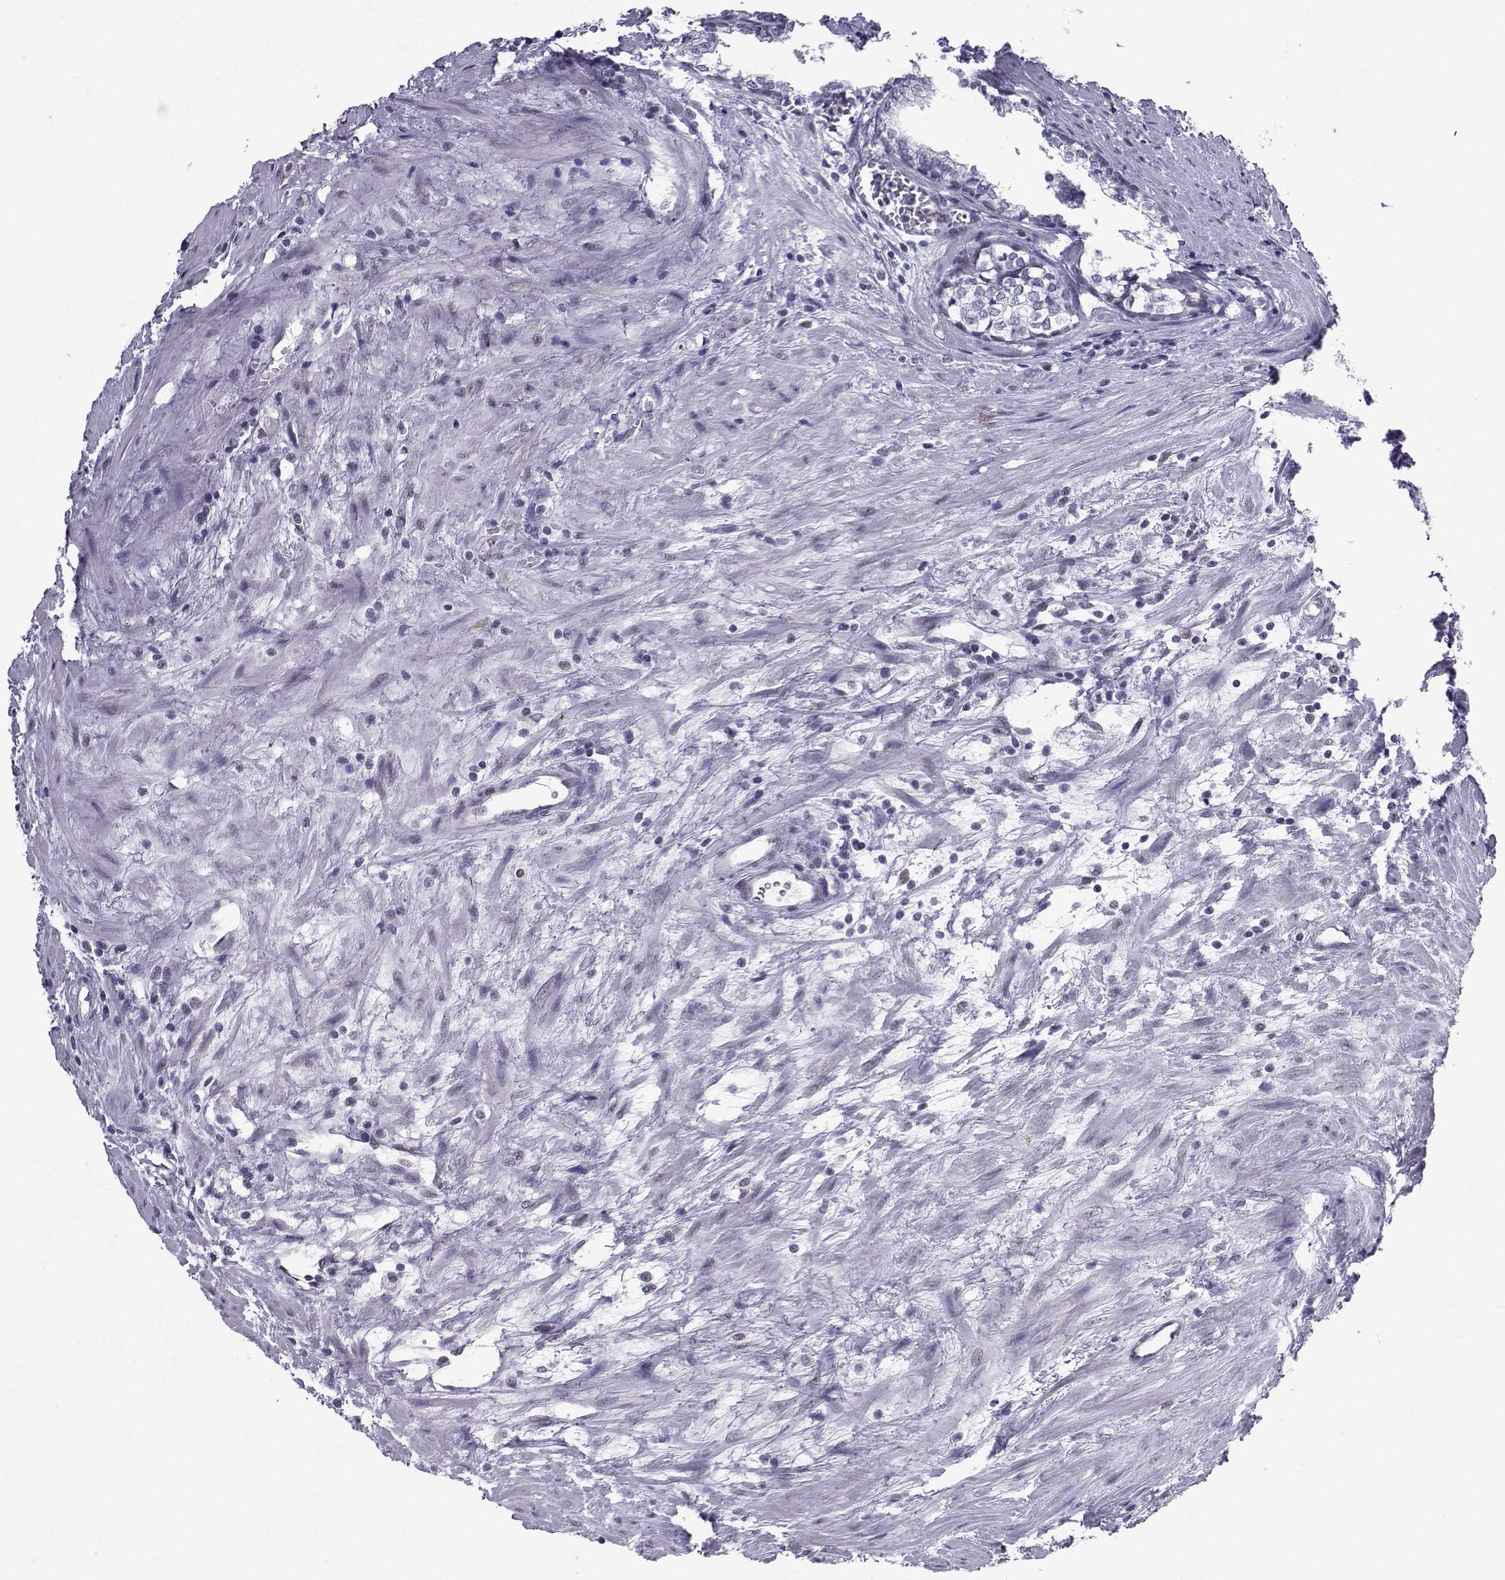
{"staining": {"intensity": "negative", "quantity": "none", "location": "none"}, "tissue": "prostate cancer", "cell_type": "Tumor cells", "image_type": "cancer", "snomed": [{"axis": "morphology", "description": "Adenocarcinoma, NOS"}, {"axis": "topography", "description": "Prostate and seminal vesicle, NOS"}], "caption": "A photomicrograph of human prostate cancer is negative for staining in tumor cells.", "gene": "LORICRIN", "patient": {"sex": "male", "age": 63}}